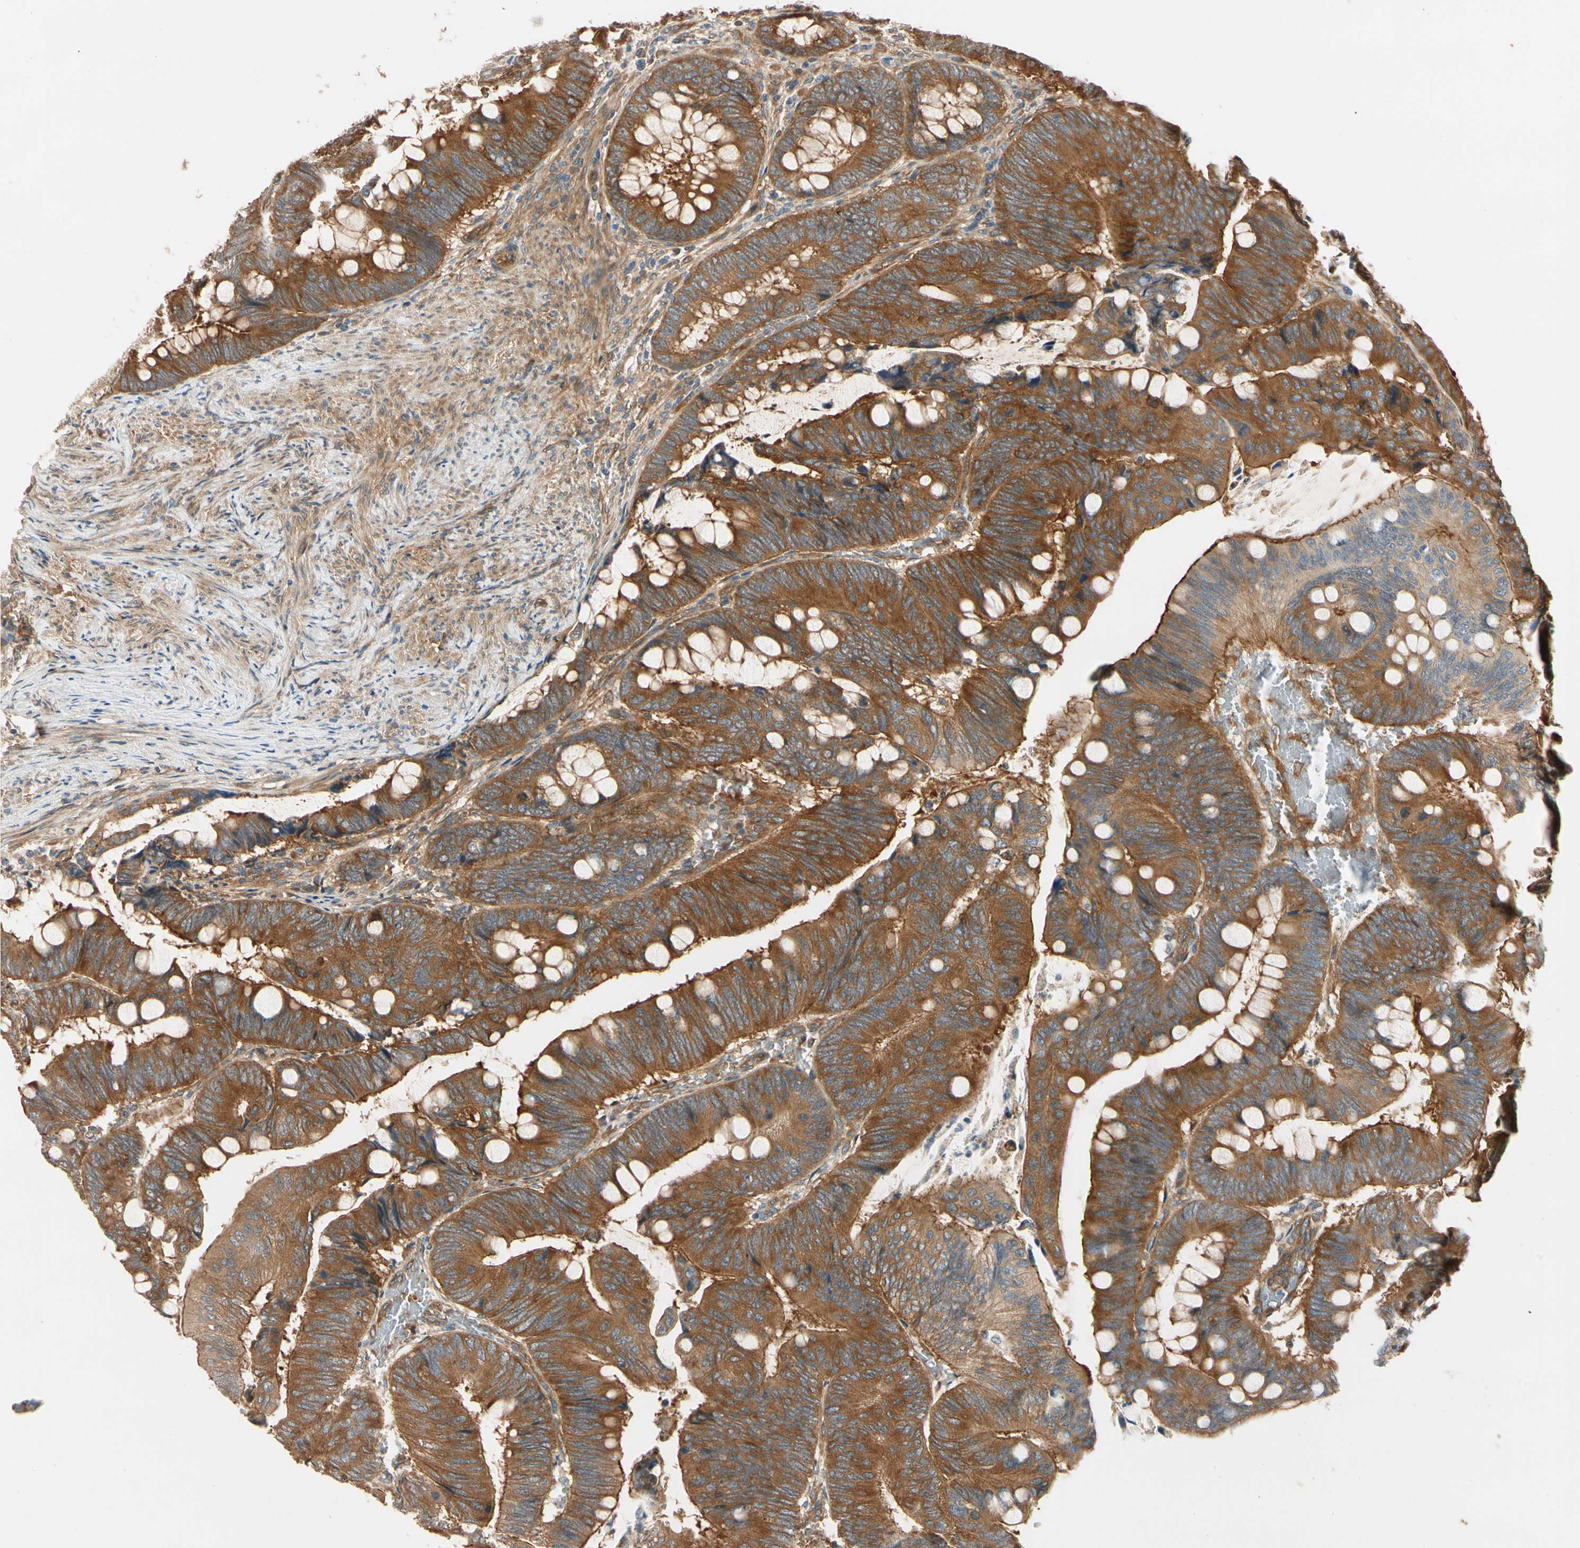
{"staining": {"intensity": "strong", "quantity": ">75%", "location": "cytoplasmic/membranous"}, "tissue": "colorectal cancer", "cell_type": "Tumor cells", "image_type": "cancer", "snomed": [{"axis": "morphology", "description": "Normal tissue, NOS"}, {"axis": "morphology", "description": "Adenocarcinoma, NOS"}, {"axis": "topography", "description": "Rectum"}, {"axis": "topography", "description": "Peripheral nerve tissue"}], "caption": "Immunohistochemical staining of colorectal cancer (adenocarcinoma) demonstrates strong cytoplasmic/membranous protein staining in about >75% of tumor cells. (Brightfield microscopy of DAB IHC at high magnification).", "gene": "ROCK2", "patient": {"sex": "male", "age": 92}}